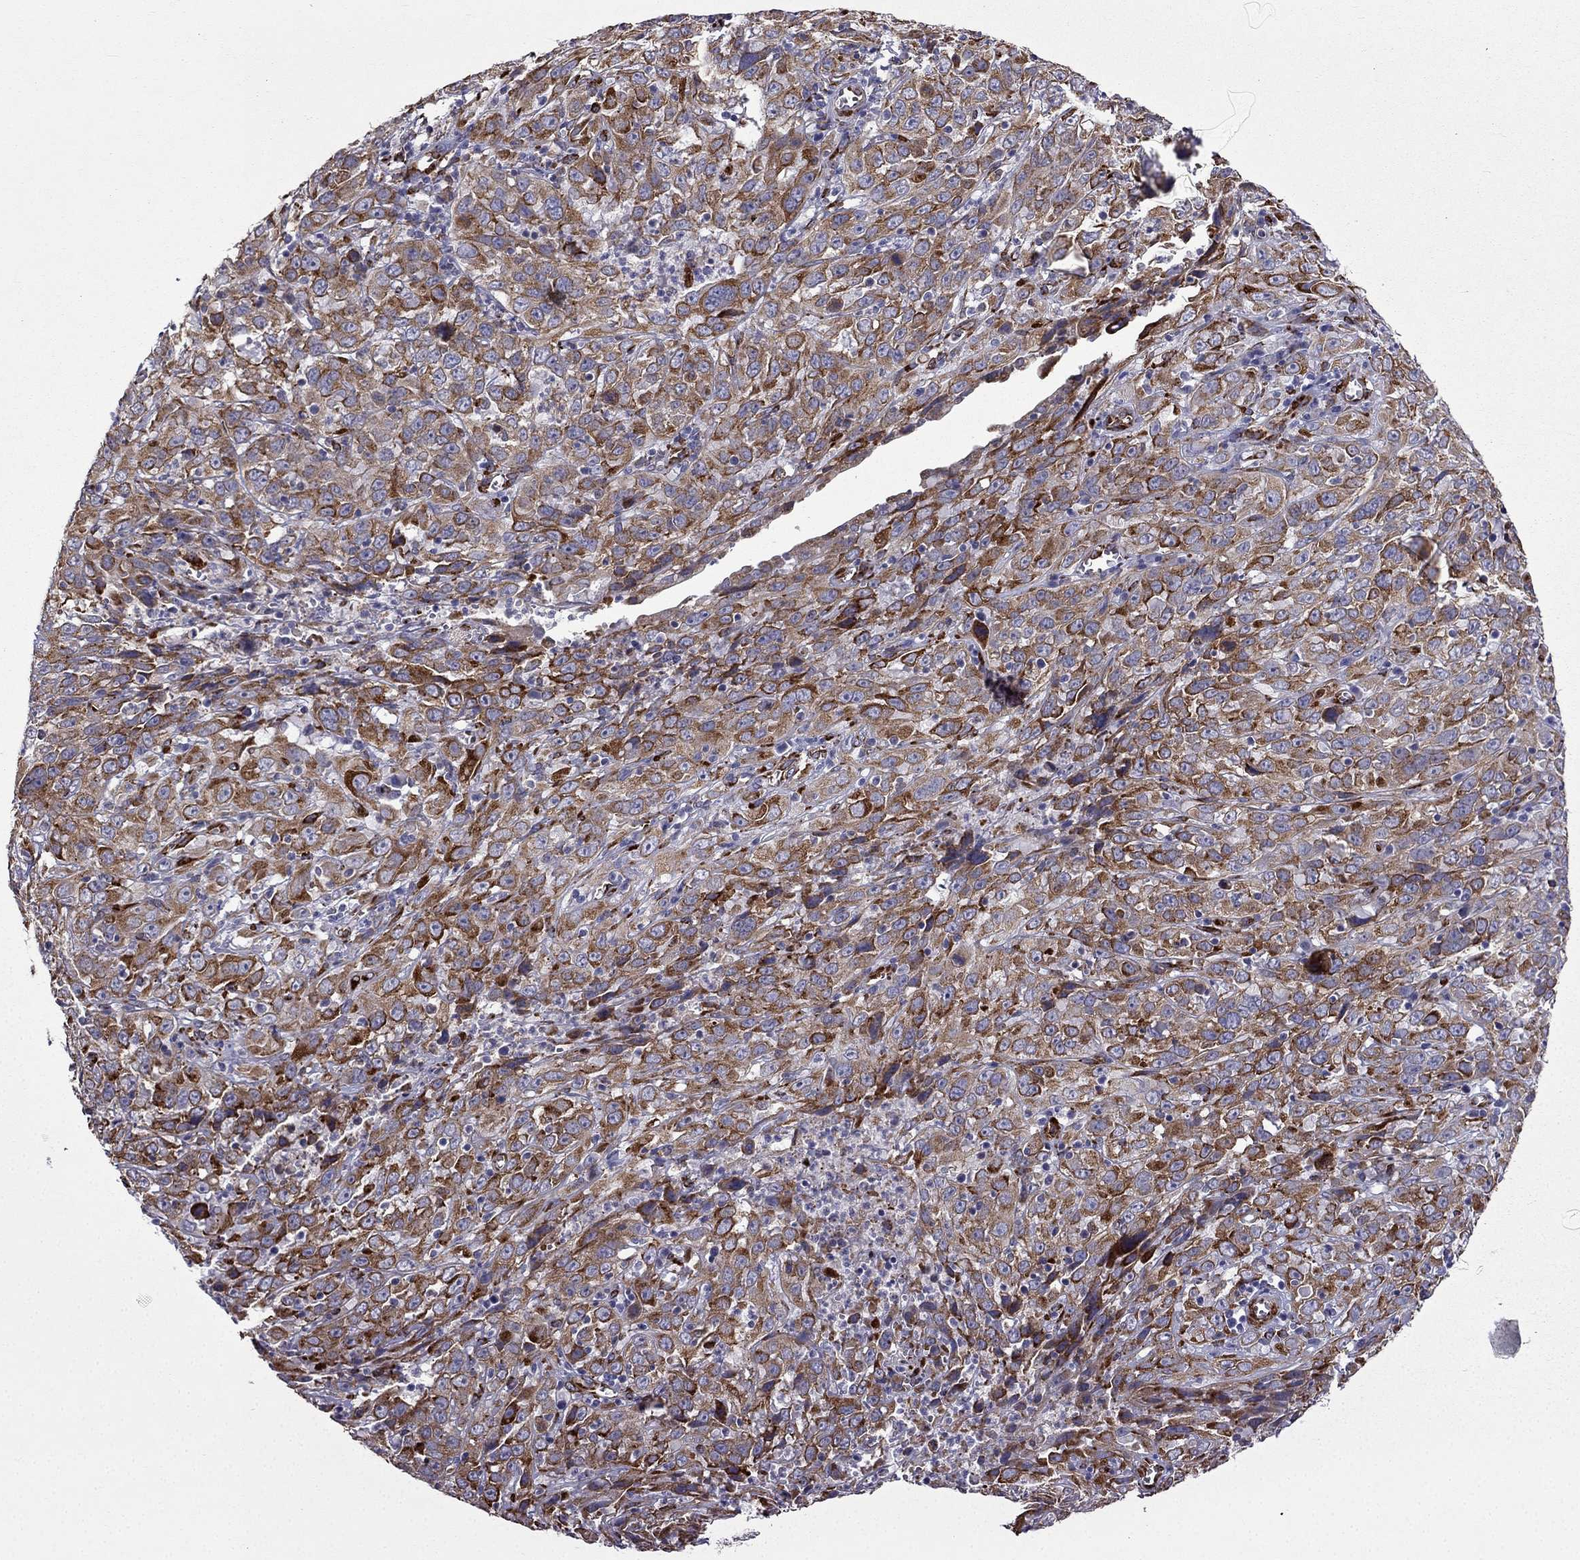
{"staining": {"intensity": "strong", "quantity": ">75%", "location": "cytoplasmic/membranous"}, "tissue": "cervical cancer", "cell_type": "Tumor cells", "image_type": "cancer", "snomed": [{"axis": "morphology", "description": "Squamous cell carcinoma, NOS"}, {"axis": "topography", "description": "Cervix"}], "caption": "Squamous cell carcinoma (cervical) stained with a brown dye reveals strong cytoplasmic/membranous positive staining in approximately >75% of tumor cells.", "gene": "IKBIP", "patient": {"sex": "female", "age": 32}}